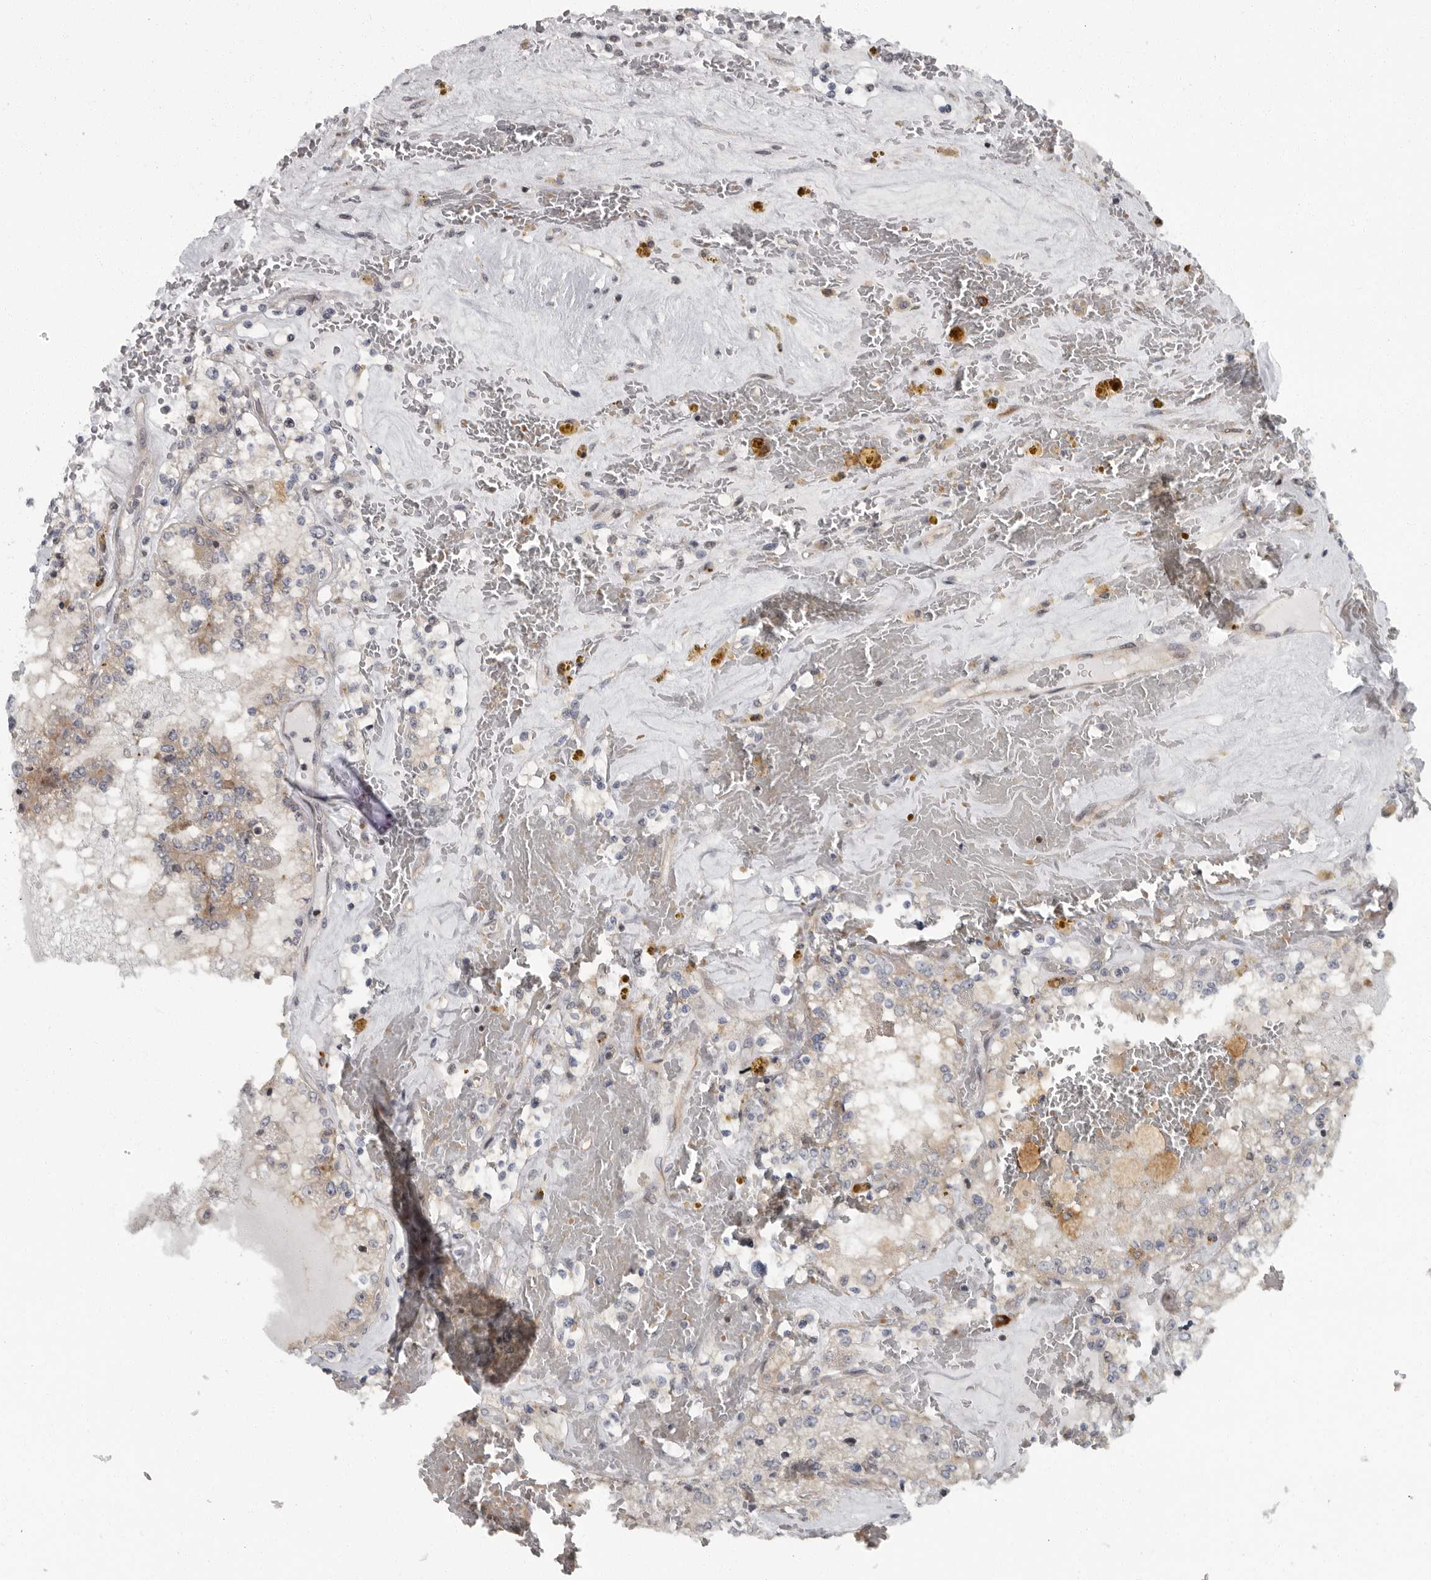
{"staining": {"intensity": "weak", "quantity": ">75%", "location": "cytoplasmic/membranous"}, "tissue": "renal cancer", "cell_type": "Tumor cells", "image_type": "cancer", "snomed": [{"axis": "morphology", "description": "Adenocarcinoma, NOS"}, {"axis": "topography", "description": "Kidney"}], "caption": "Immunohistochemical staining of human renal adenocarcinoma shows low levels of weak cytoplasmic/membranous protein expression in approximately >75% of tumor cells. The protein of interest is shown in brown color, while the nuclei are stained blue.", "gene": "PDCD11", "patient": {"sex": "female", "age": 56}}